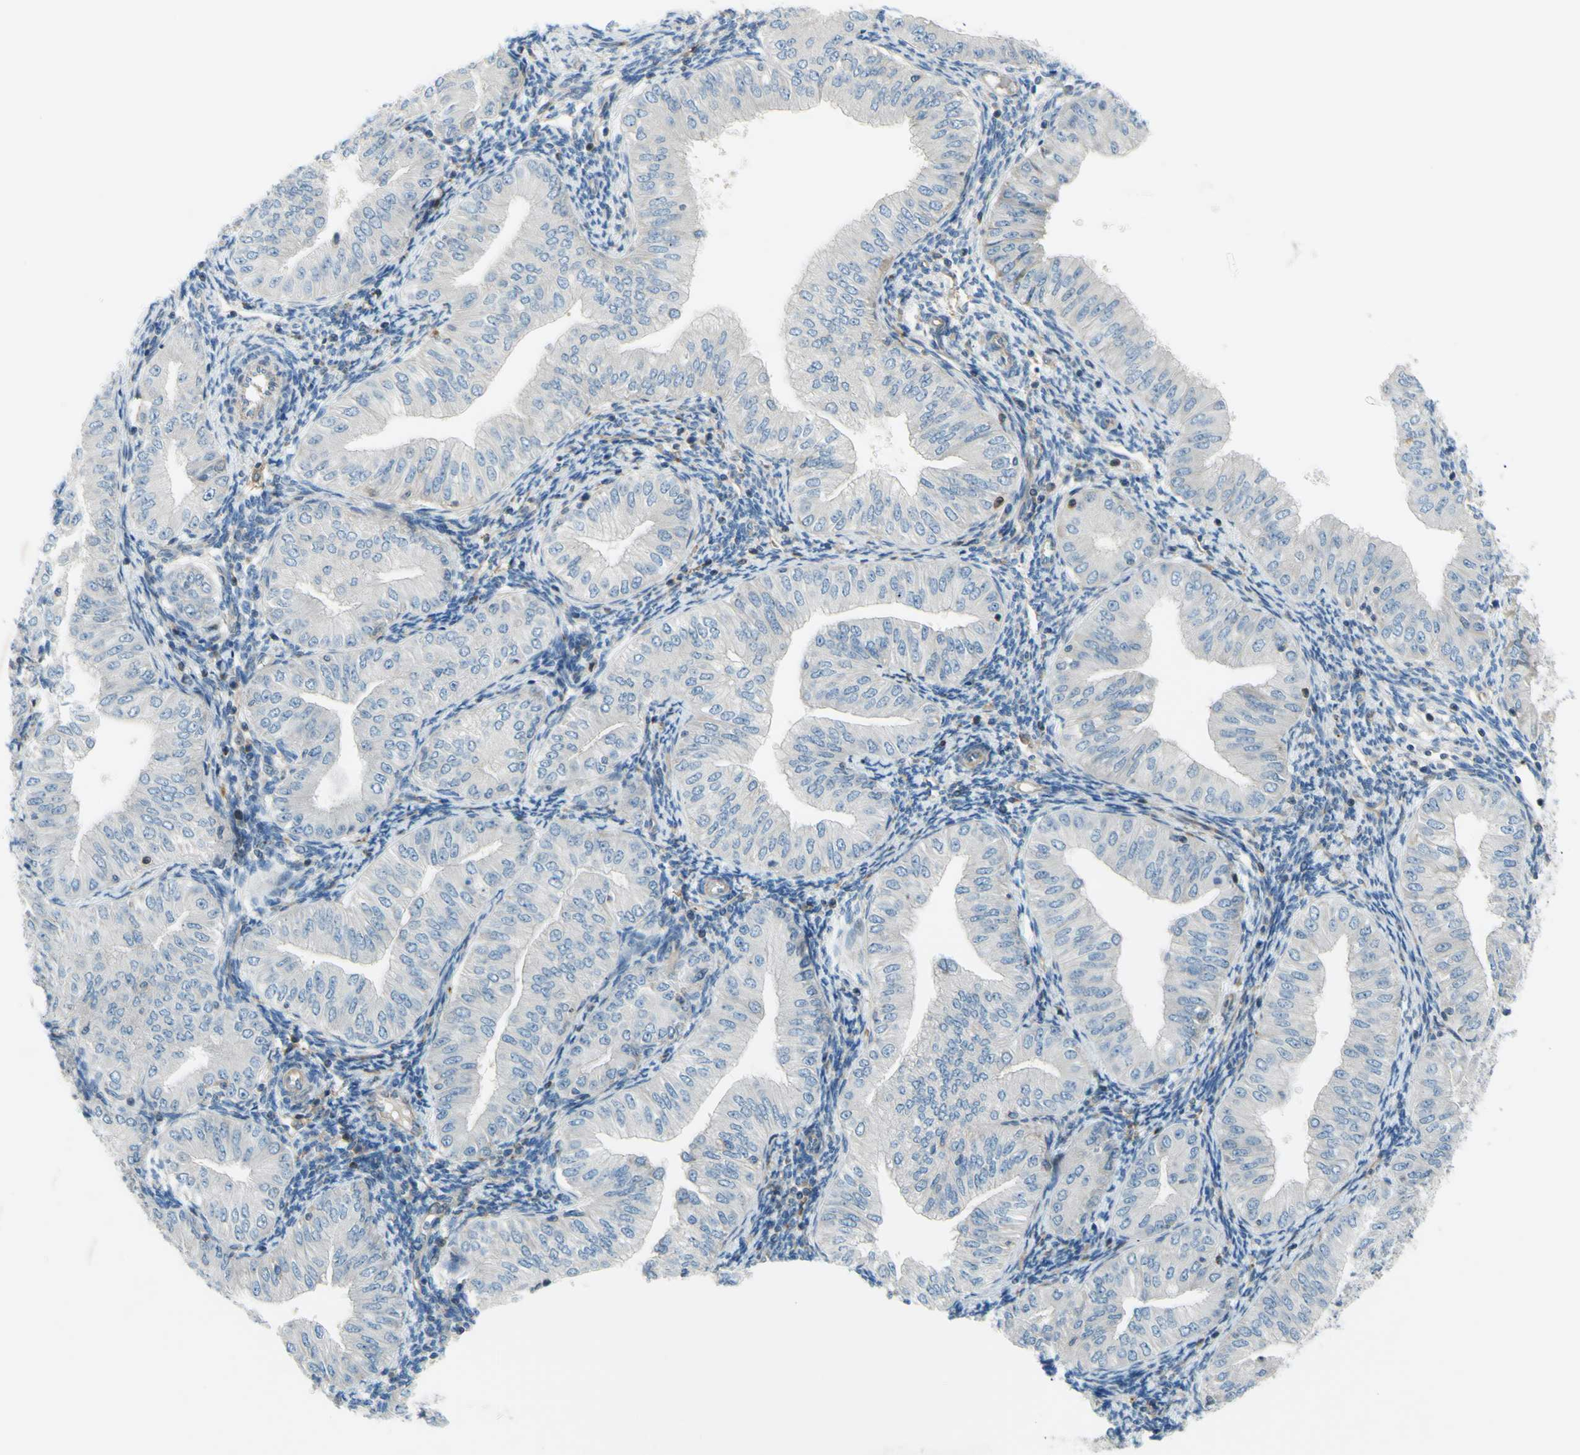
{"staining": {"intensity": "negative", "quantity": "none", "location": "none"}, "tissue": "endometrial cancer", "cell_type": "Tumor cells", "image_type": "cancer", "snomed": [{"axis": "morphology", "description": "Normal tissue, NOS"}, {"axis": "morphology", "description": "Adenocarcinoma, NOS"}, {"axis": "topography", "description": "Endometrium"}], "caption": "Endometrial cancer (adenocarcinoma) was stained to show a protein in brown. There is no significant staining in tumor cells.", "gene": "PAK2", "patient": {"sex": "female", "age": 53}}